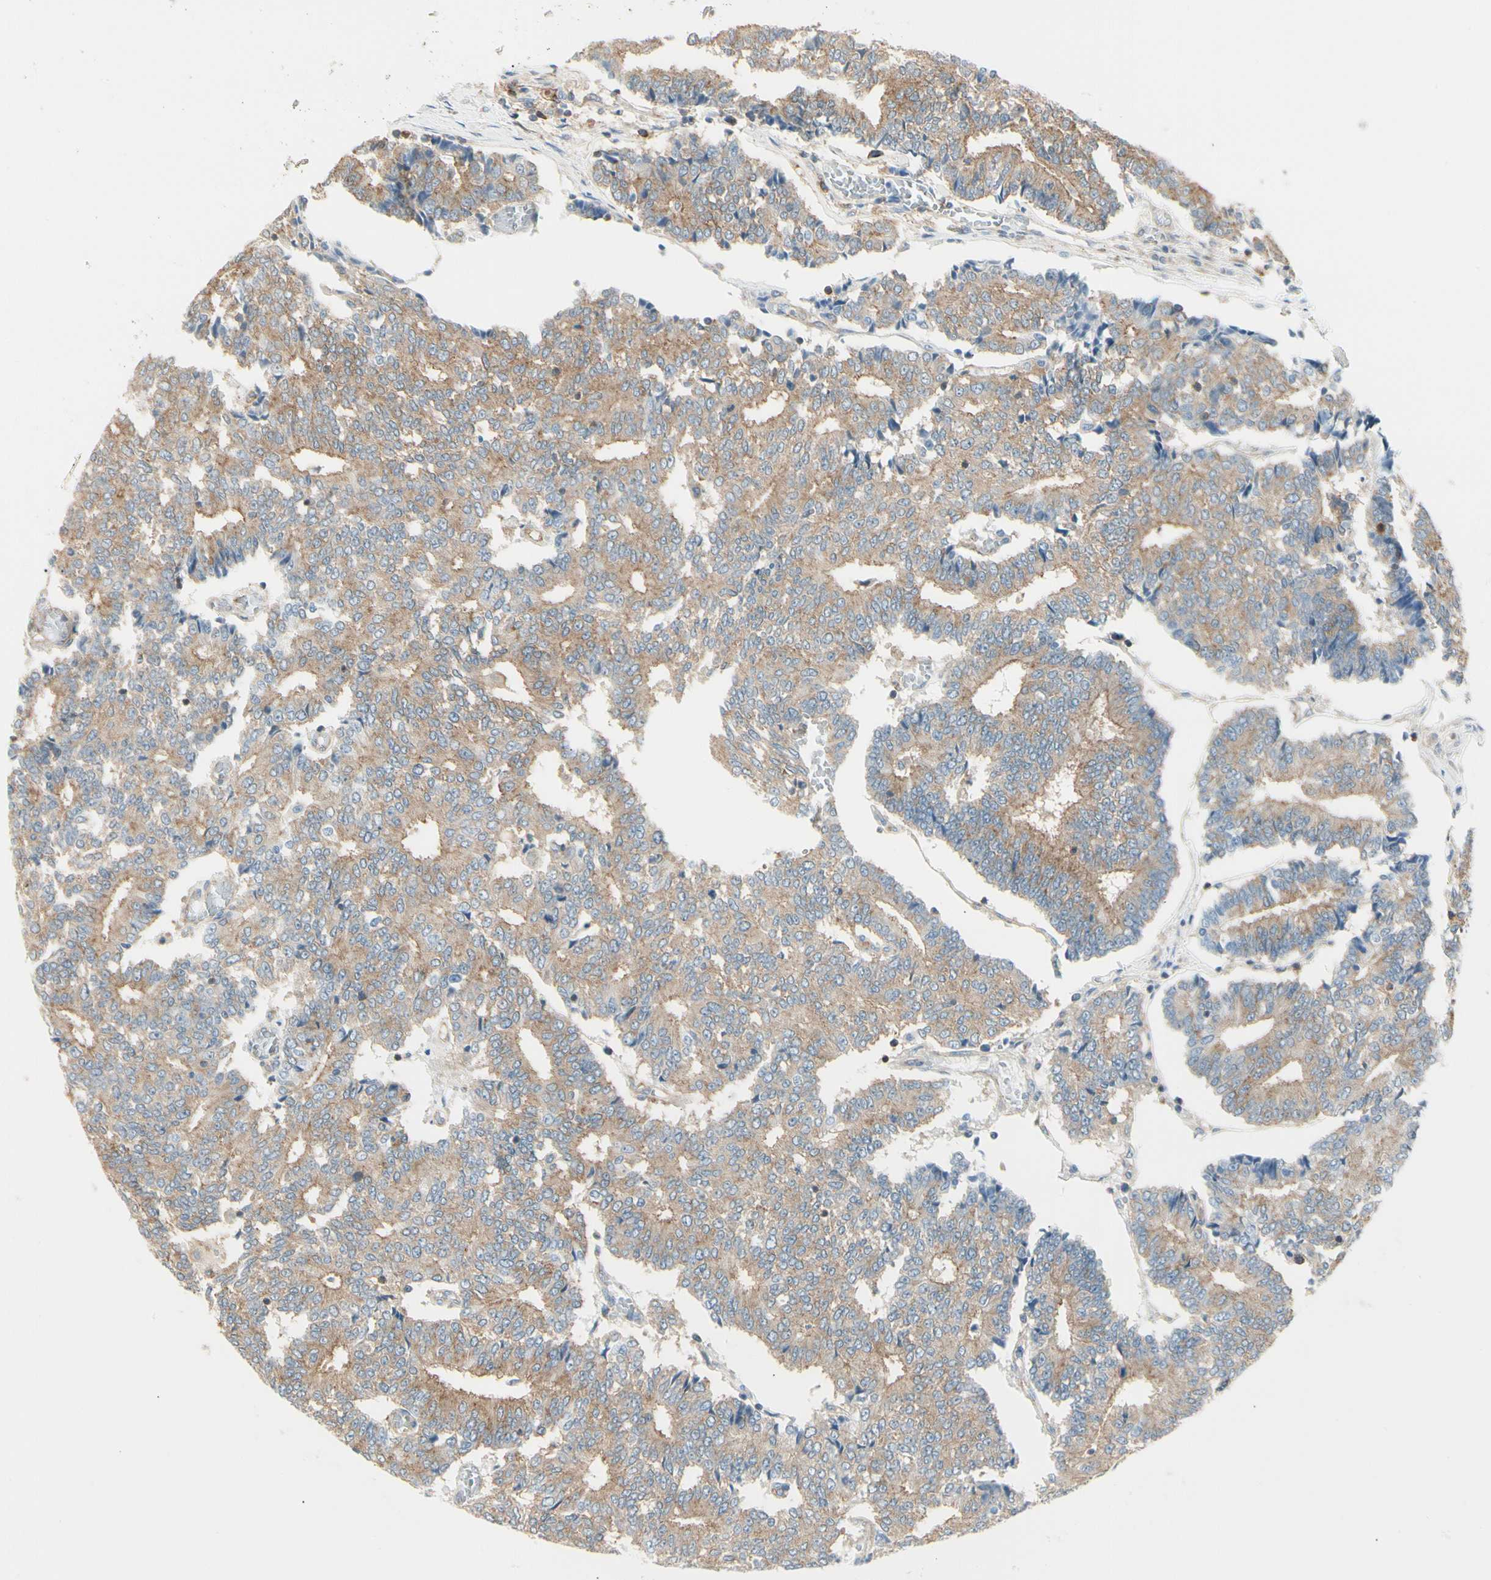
{"staining": {"intensity": "moderate", "quantity": ">75%", "location": "cytoplasmic/membranous"}, "tissue": "prostate cancer", "cell_type": "Tumor cells", "image_type": "cancer", "snomed": [{"axis": "morphology", "description": "Adenocarcinoma, High grade"}, {"axis": "topography", "description": "Prostate"}], "caption": "The micrograph demonstrates immunohistochemical staining of prostate cancer (adenocarcinoma (high-grade)). There is moderate cytoplasmic/membranous staining is seen in approximately >75% of tumor cells. The protein is shown in brown color, while the nuclei are stained blue.", "gene": "AGFG1", "patient": {"sex": "male", "age": 55}}